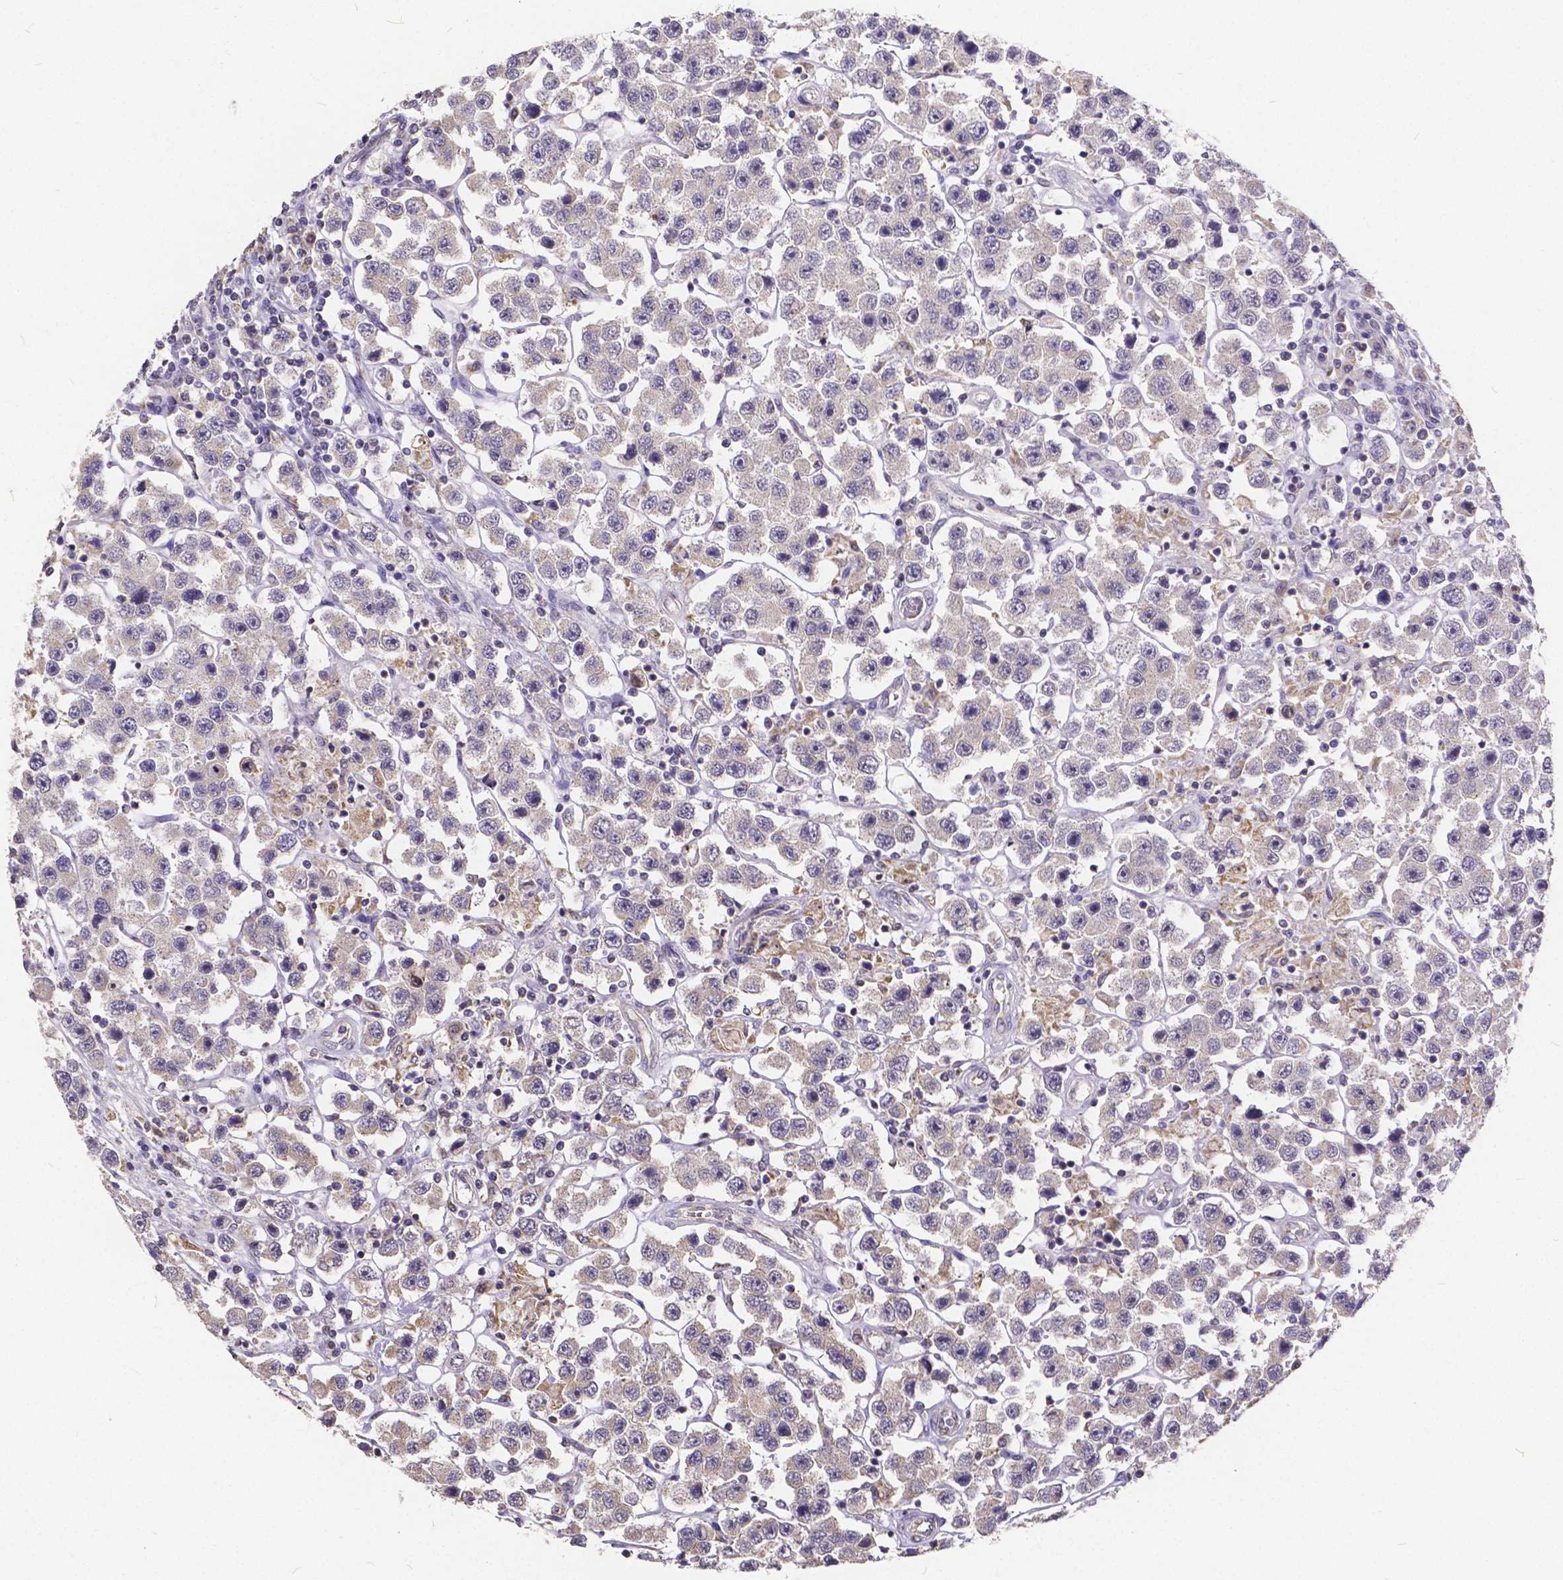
{"staining": {"intensity": "negative", "quantity": "none", "location": "none"}, "tissue": "testis cancer", "cell_type": "Tumor cells", "image_type": "cancer", "snomed": [{"axis": "morphology", "description": "Seminoma, NOS"}, {"axis": "topography", "description": "Testis"}], "caption": "Immunohistochemical staining of human testis seminoma reveals no significant positivity in tumor cells.", "gene": "CTNNA2", "patient": {"sex": "male", "age": 45}}